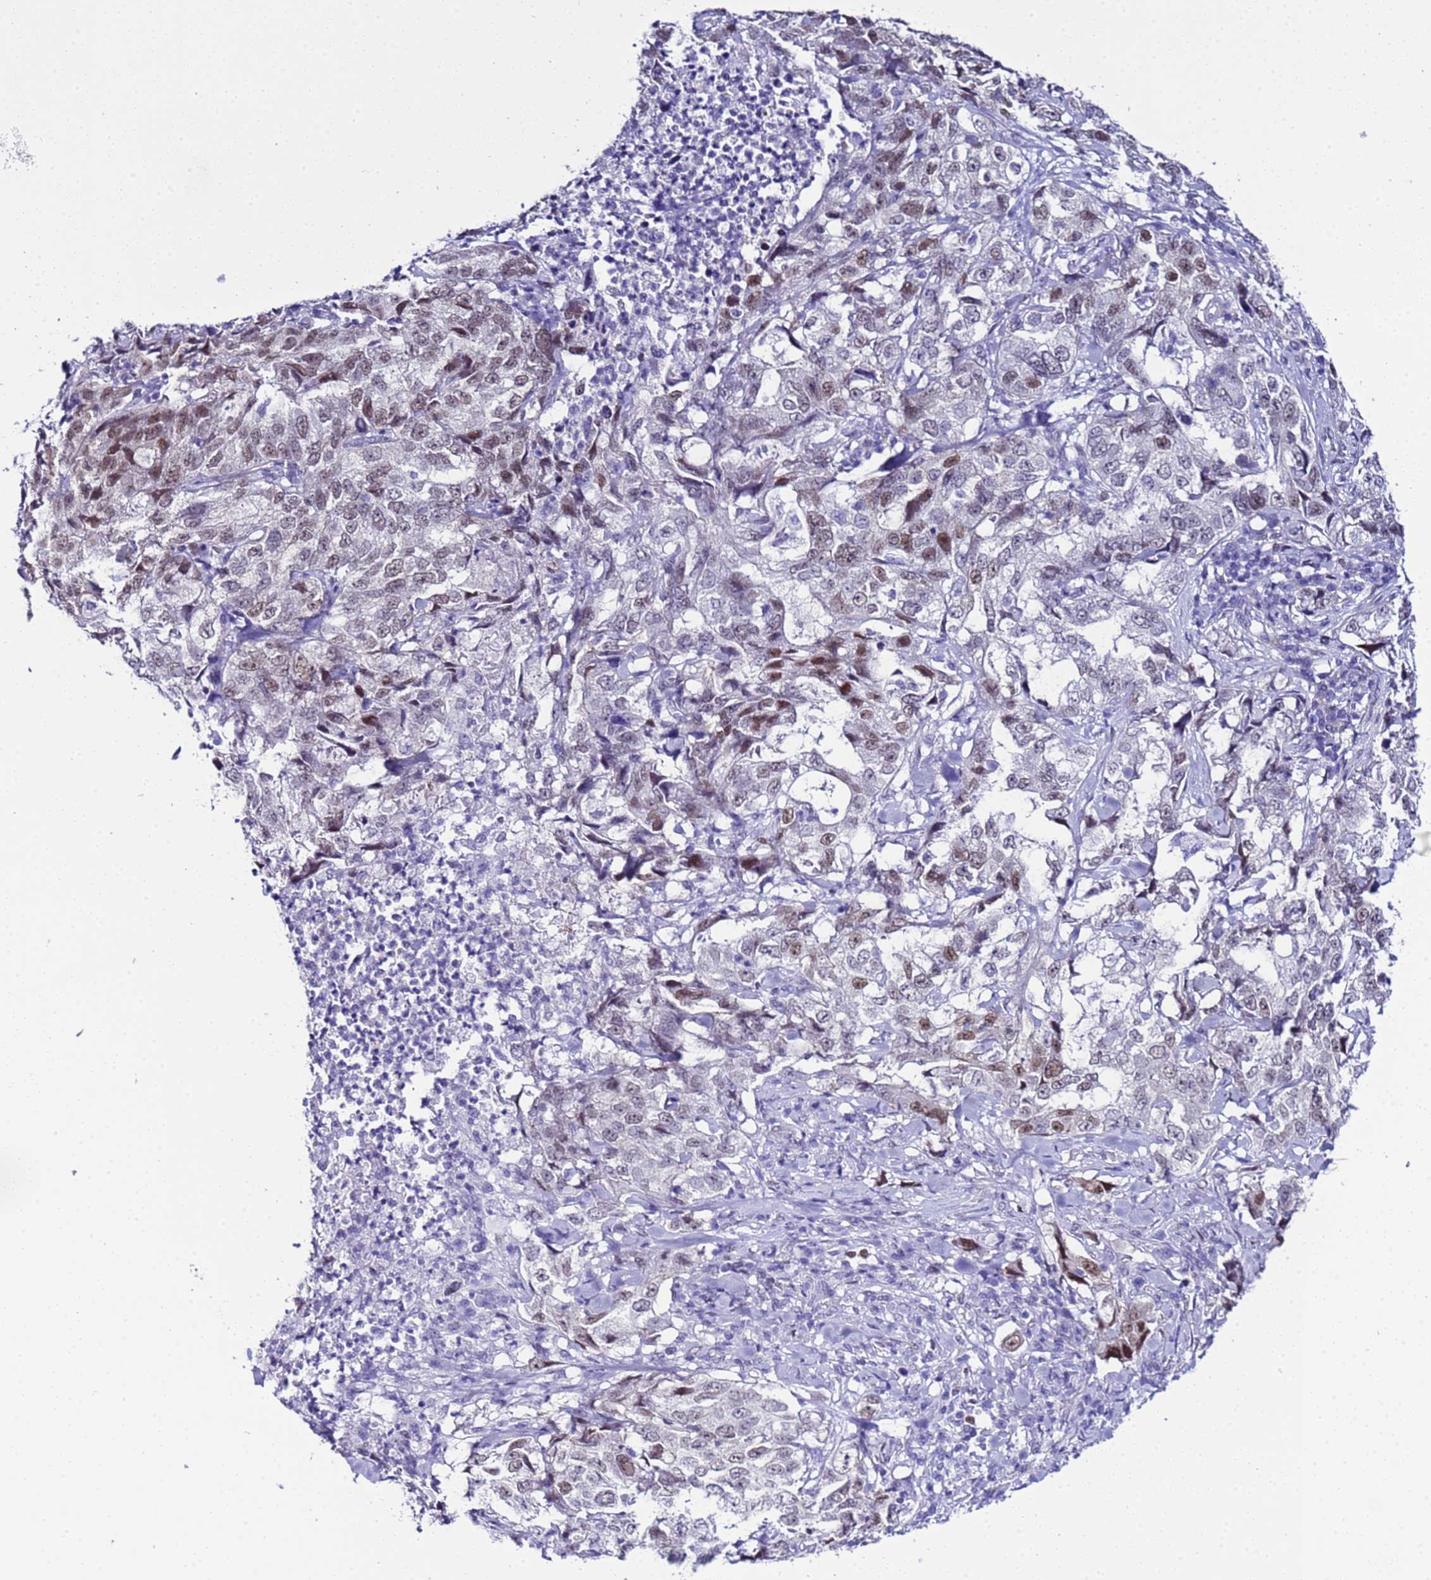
{"staining": {"intensity": "moderate", "quantity": "25%-75%", "location": "nuclear"}, "tissue": "lung cancer", "cell_type": "Tumor cells", "image_type": "cancer", "snomed": [{"axis": "morphology", "description": "Adenocarcinoma, NOS"}, {"axis": "topography", "description": "Lung"}], "caption": "Lung cancer (adenocarcinoma) tissue shows moderate nuclear staining in approximately 25%-75% of tumor cells", "gene": "BCL7A", "patient": {"sex": "female", "age": 51}}